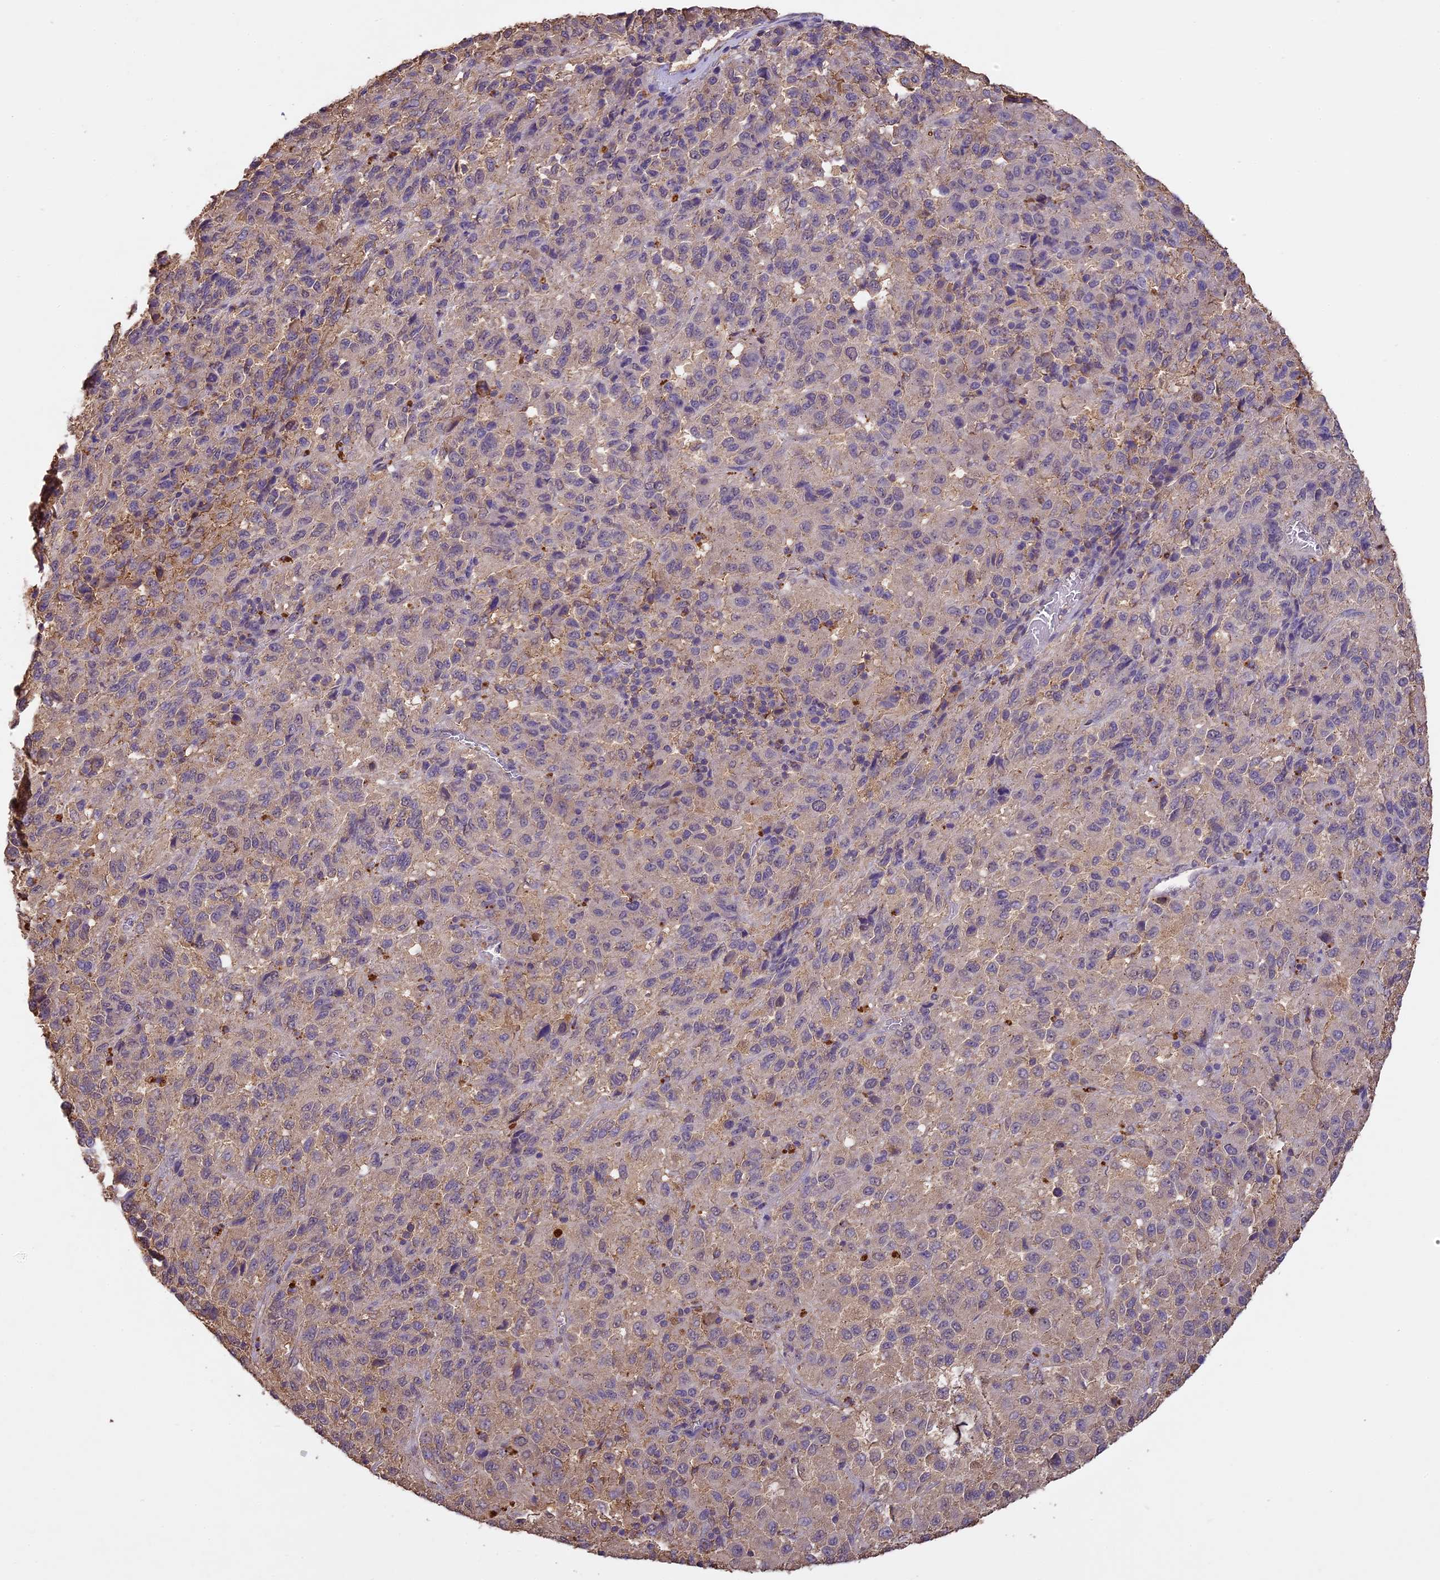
{"staining": {"intensity": "negative", "quantity": "none", "location": "none"}, "tissue": "melanoma", "cell_type": "Tumor cells", "image_type": "cancer", "snomed": [{"axis": "morphology", "description": "Malignant melanoma, Metastatic site"}, {"axis": "topography", "description": "Lung"}], "caption": "This is an immunohistochemistry (IHC) histopathology image of human melanoma. There is no positivity in tumor cells.", "gene": "ARHGAP19", "patient": {"sex": "male", "age": 64}}